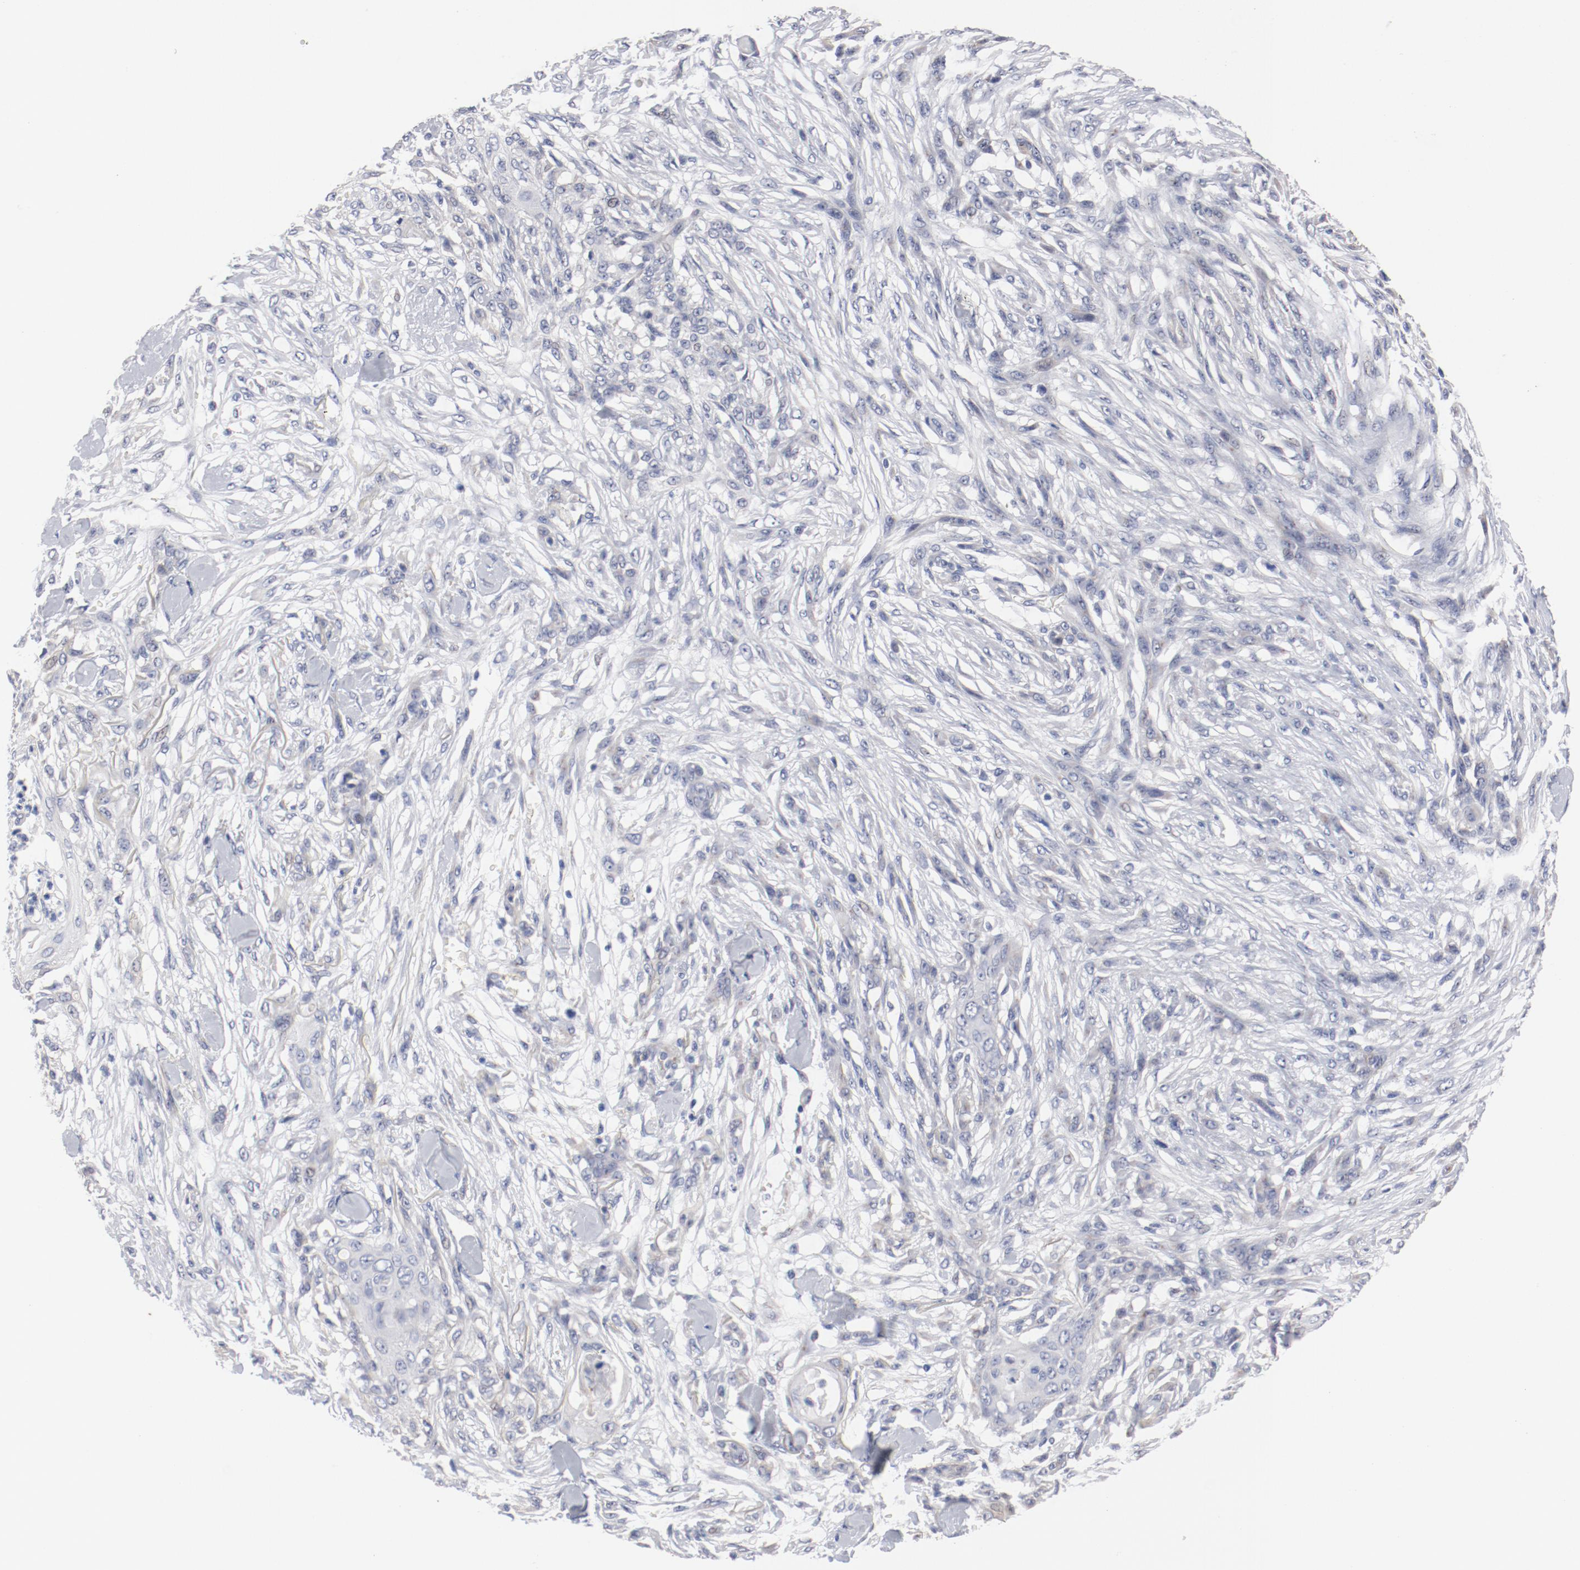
{"staining": {"intensity": "negative", "quantity": "none", "location": "none"}, "tissue": "skin cancer", "cell_type": "Tumor cells", "image_type": "cancer", "snomed": [{"axis": "morphology", "description": "Normal tissue, NOS"}, {"axis": "morphology", "description": "Squamous cell carcinoma, NOS"}, {"axis": "topography", "description": "Skin"}], "caption": "The image exhibits no significant staining in tumor cells of squamous cell carcinoma (skin).", "gene": "GPR143", "patient": {"sex": "female", "age": 59}}